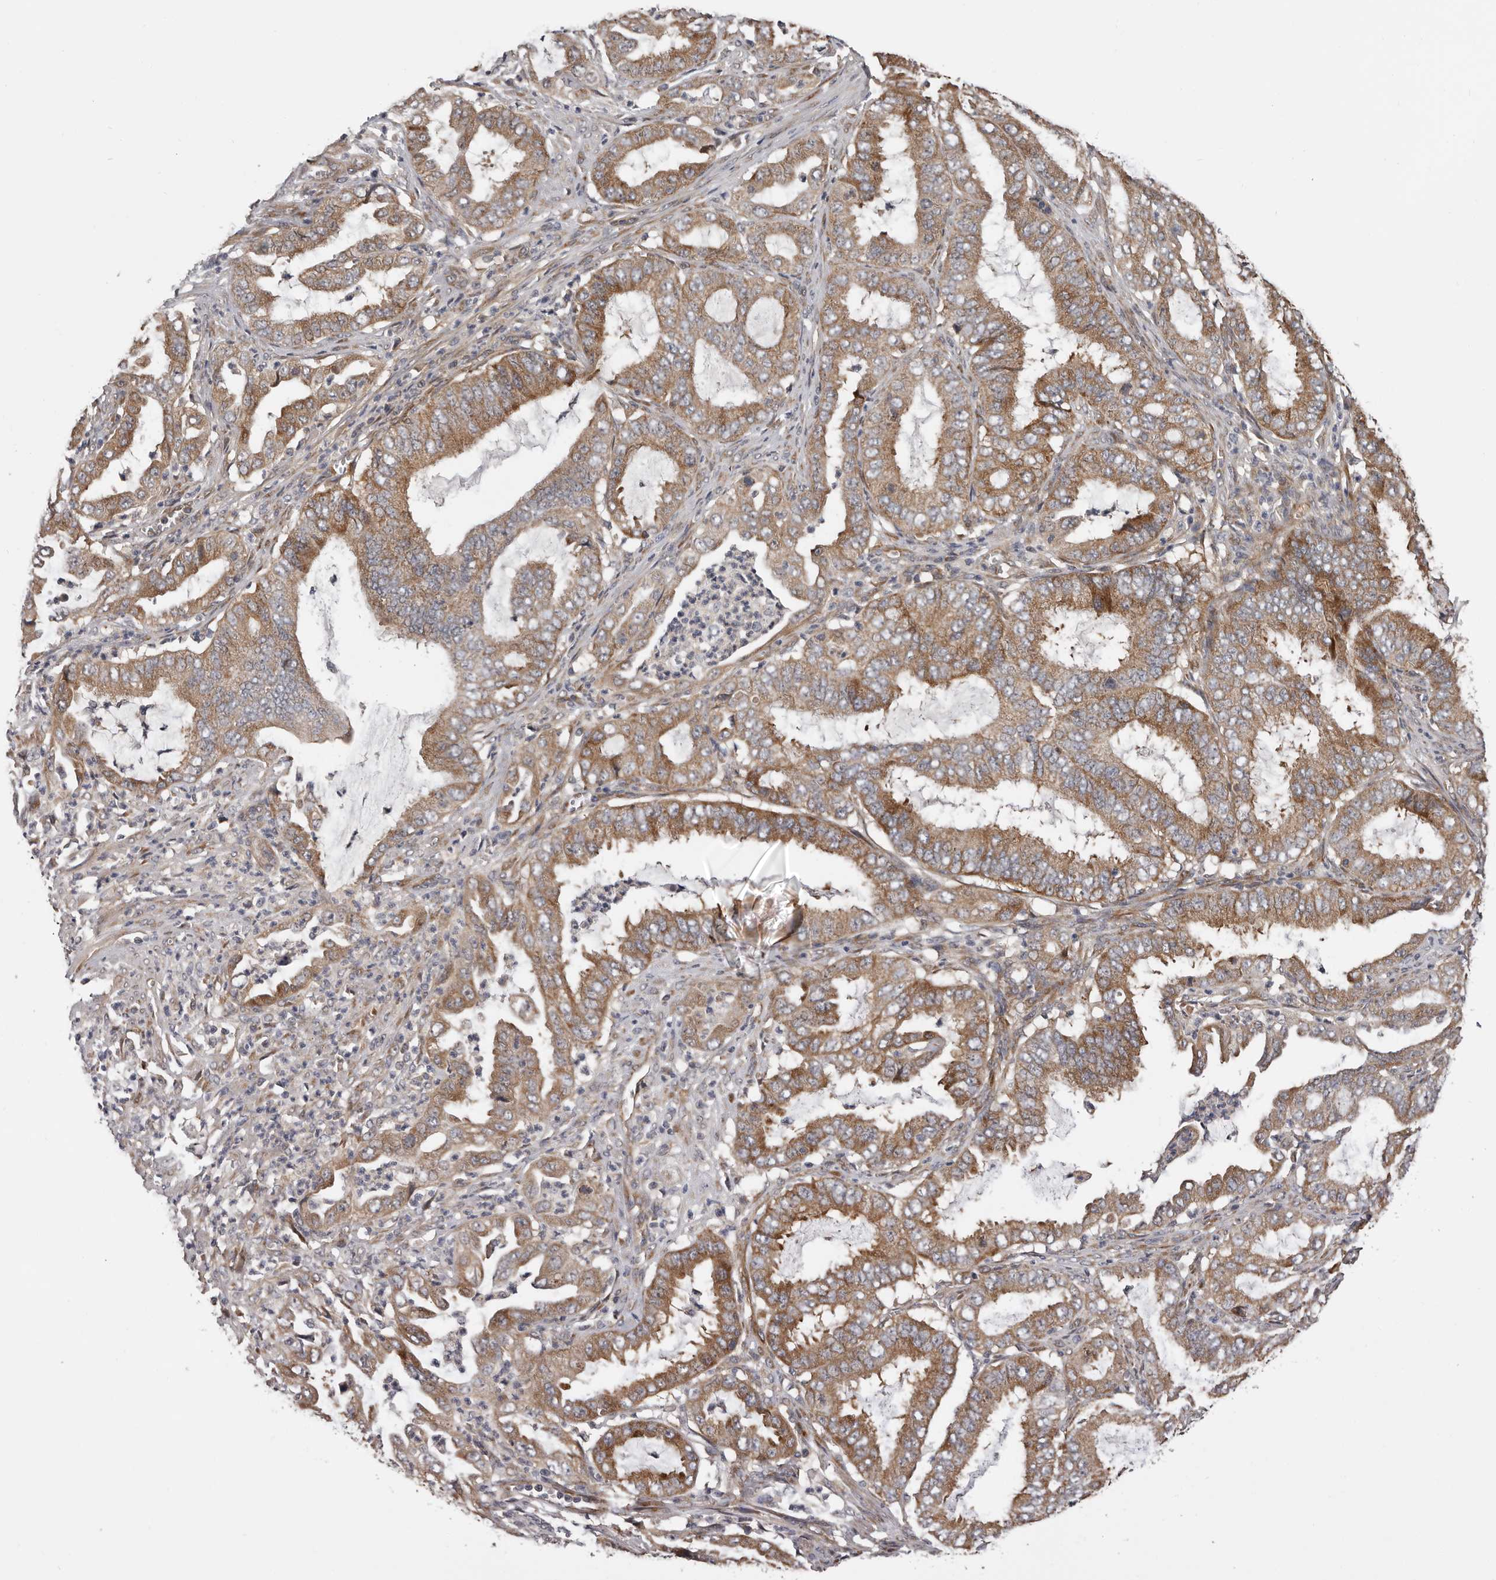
{"staining": {"intensity": "moderate", "quantity": ">75%", "location": "cytoplasmic/membranous"}, "tissue": "endometrial cancer", "cell_type": "Tumor cells", "image_type": "cancer", "snomed": [{"axis": "morphology", "description": "Adenocarcinoma, NOS"}, {"axis": "topography", "description": "Endometrium"}], "caption": "A histopathology image of endometrial cancer stained for a protein displays moderate cytoplasmic/membranous brown staining in tumor cells.", "gene": "VPS37A", "patient": {"sex": "female", "age": 51}}